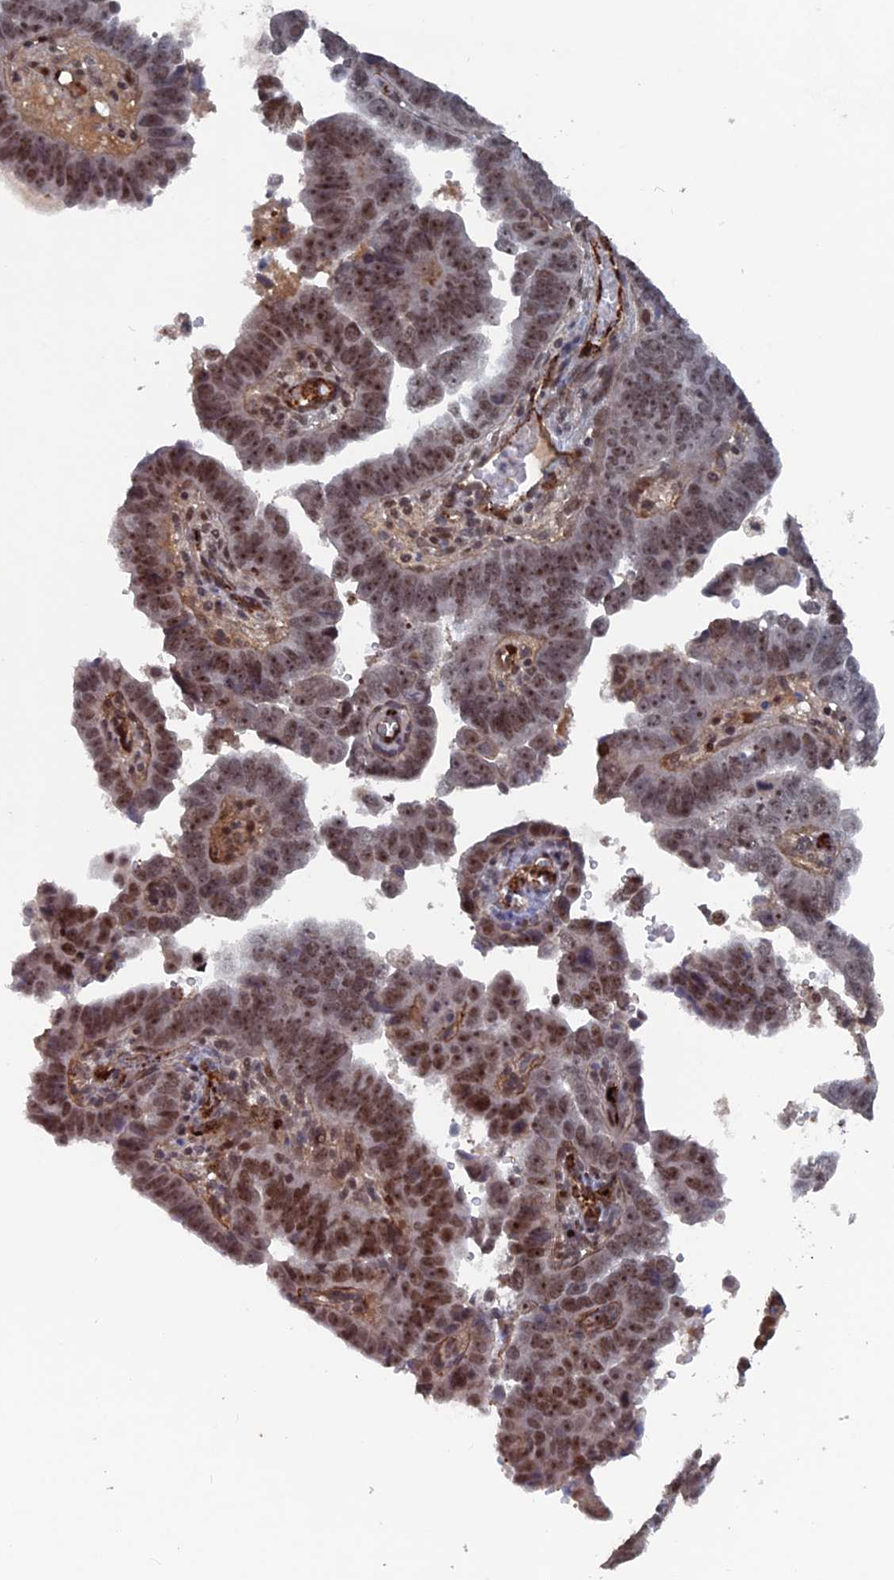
{"staining": {"intensity": "moderate", "quantity": ">75%", "location": "nuclear"}, "tissue": "endometrial cancer", "cell_type": "Tumor cells", "image_type": "cancer", "snomed": [{"axis": "morphology", "description": "Adenocarcinoma, NOS"}, {"axis": "topography", "description": "Endometrium"}], "caption": "Endometrial cancer stained with a protein marker exhibits moderate staining in tumor cells.", "gene": "SH3D21", "patient": {"sex": "female", "age": 75}}